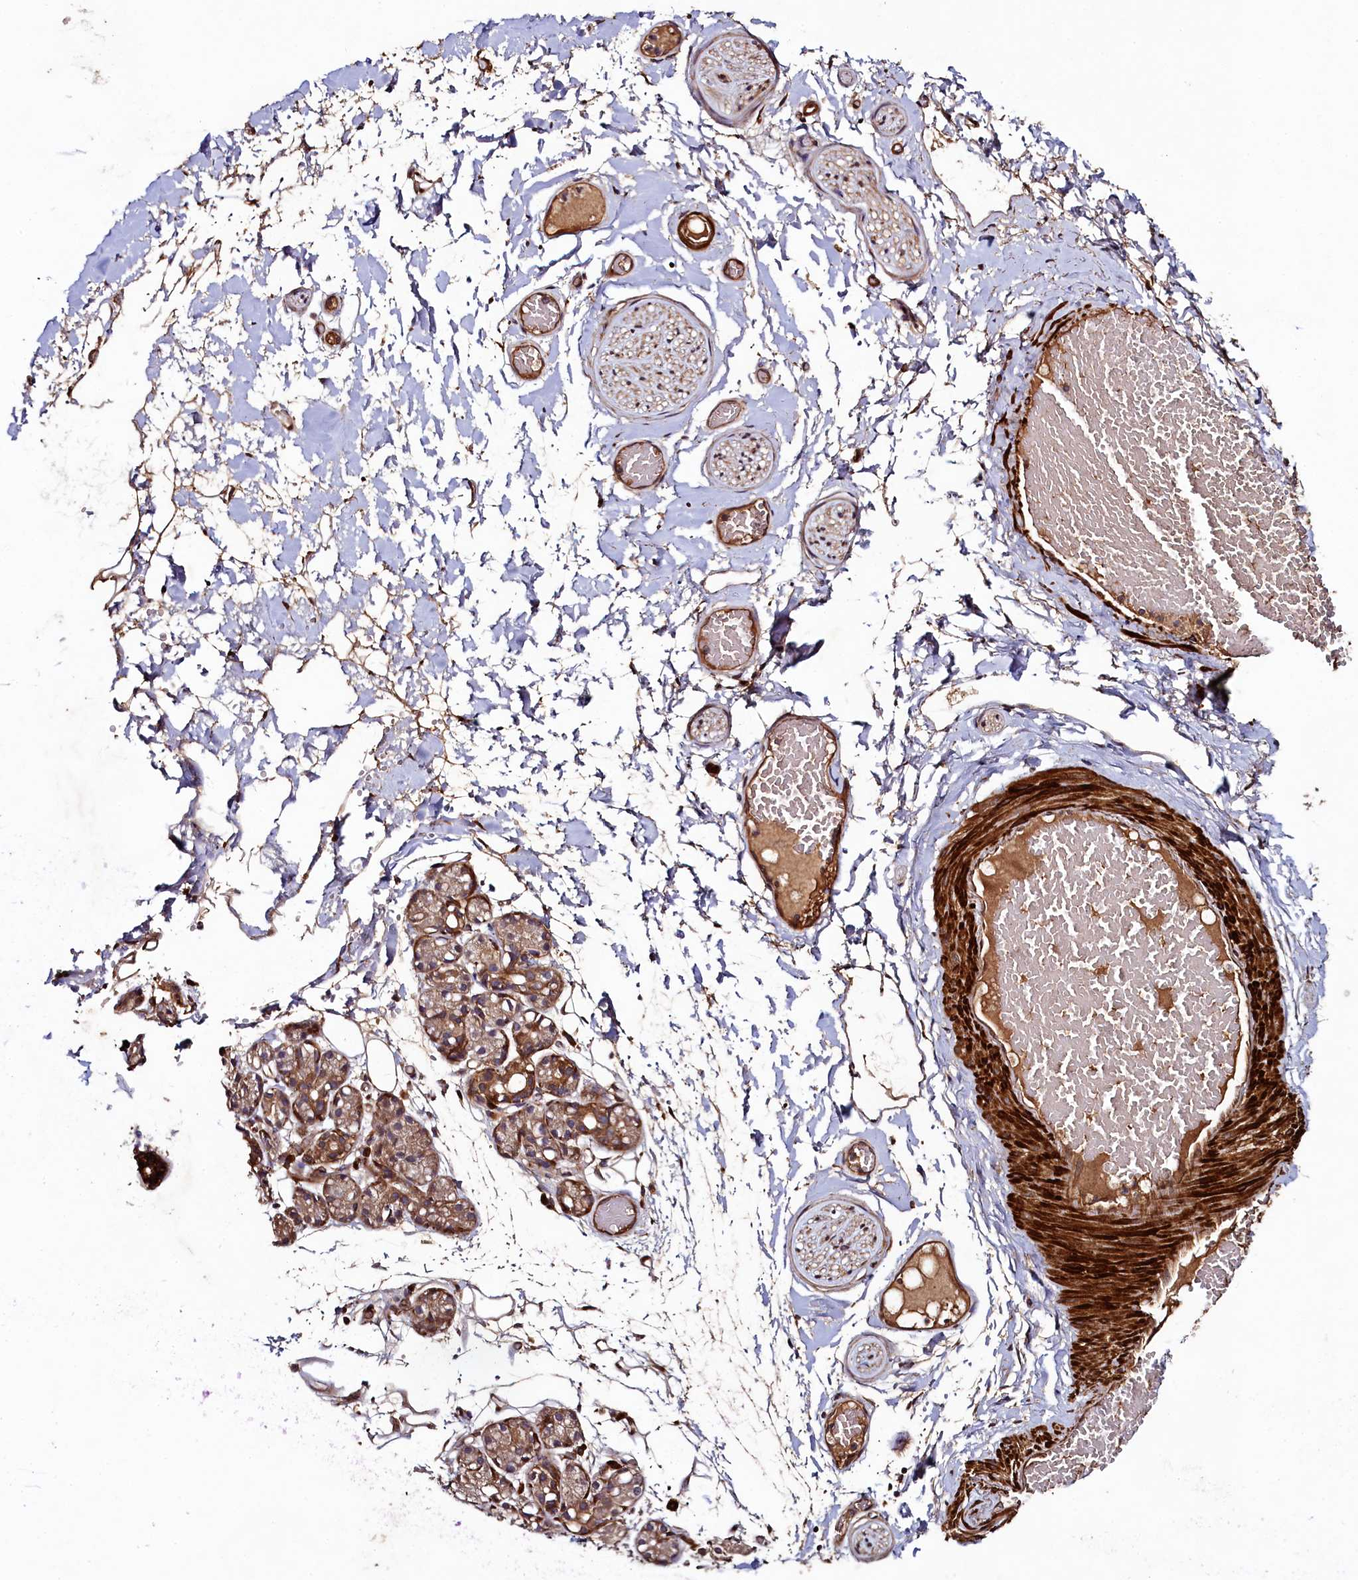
{"staining": {"intensity": "moderate", "quantity": "25%-75%", "location": "cytoplasmic/membranous"}, "tissue": "salivary gland", "cell_type": "Glandular cells", "image_type": "normal", "snomed": [{"axis": "morphology", "description": "Normal tissue, NOS"}, {"axis": "topography", "description": "Salivary gland"}], "caption": "Immunohistochemical staining of unremarkable human salivary gland exhibits medium levels of moderate cytoplasmic/membranous positivity in approximately 25%-75% of glandular cells.", "gene": "CCDC102A", "patient": {"sex": "male", "age": 63}}